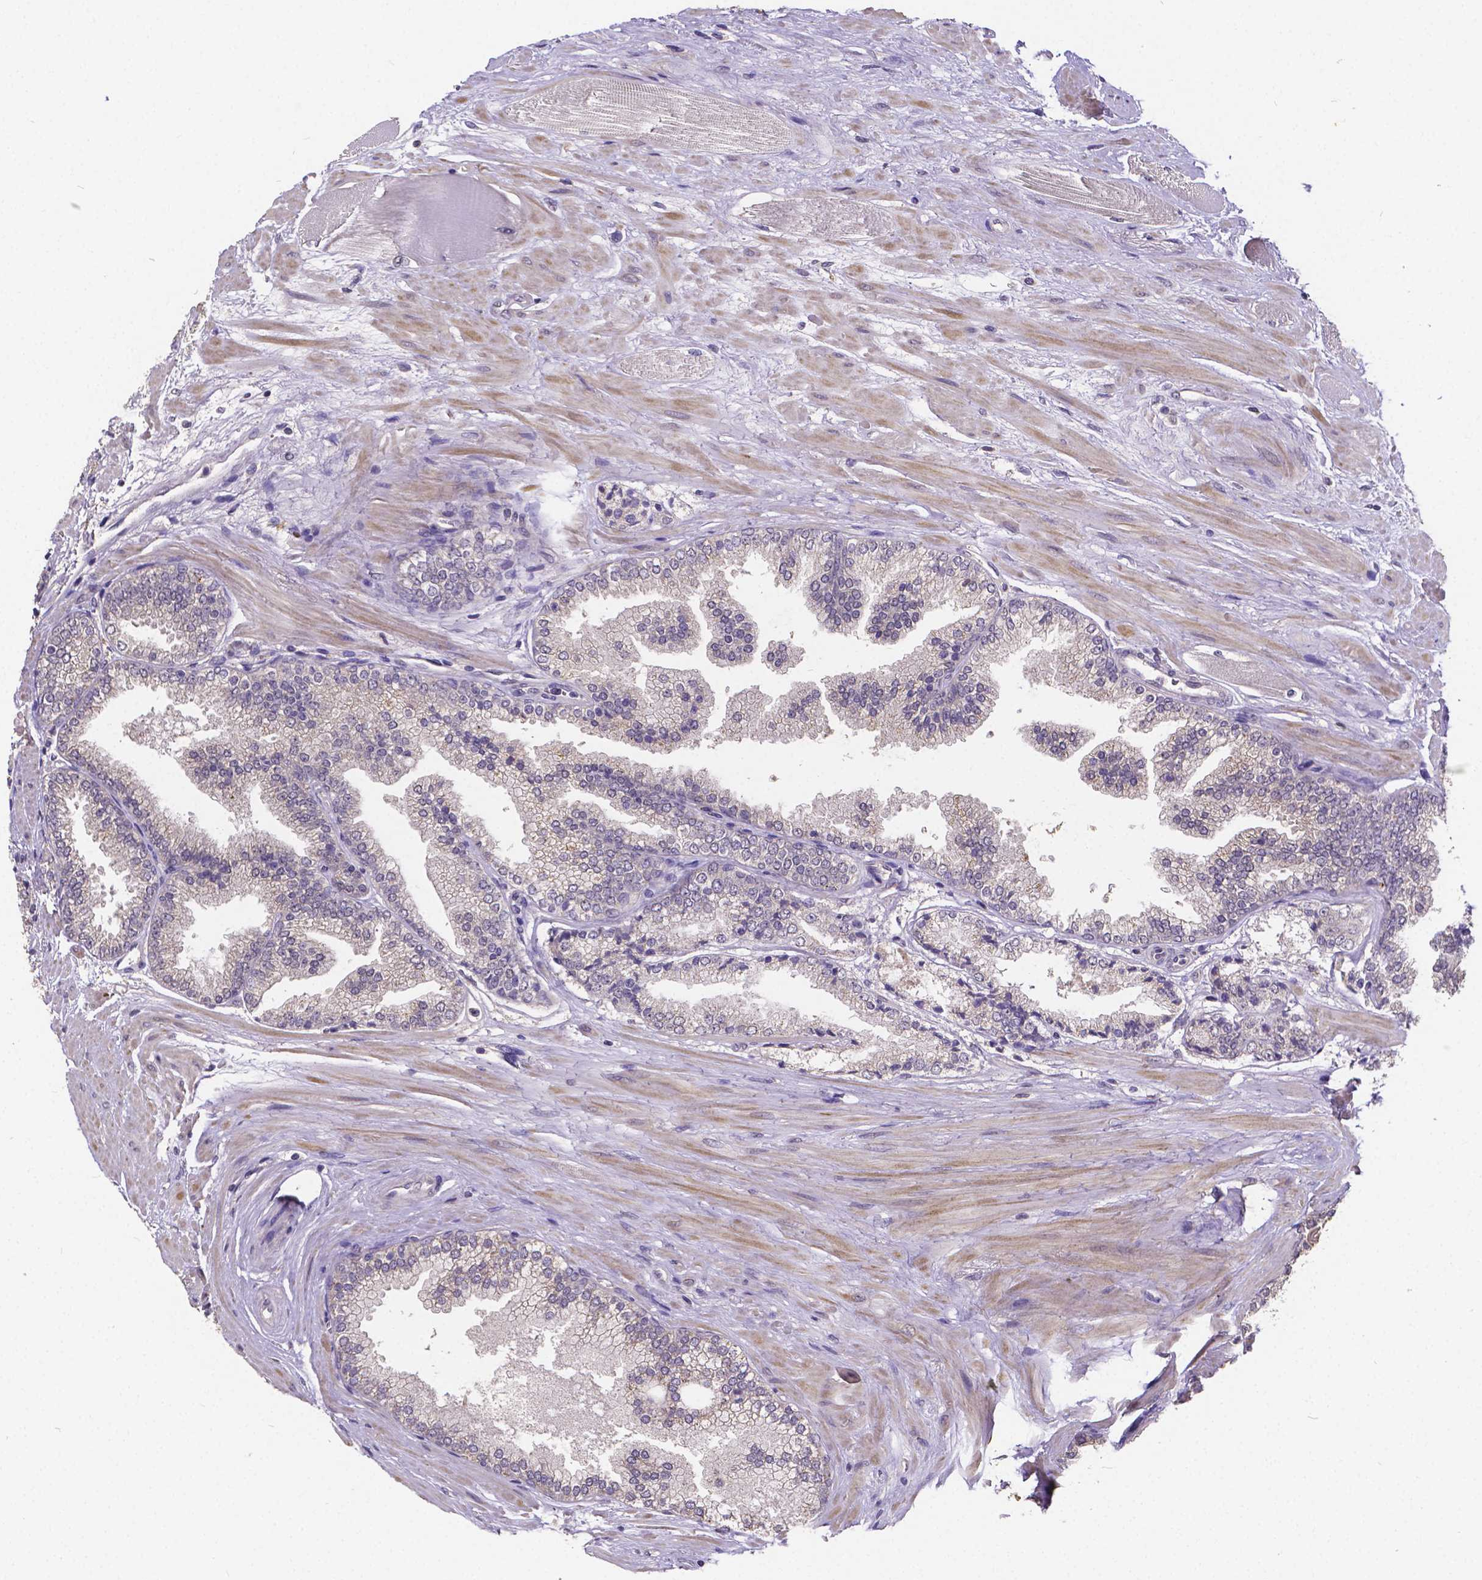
{"staining": {"intensity": "negative", "quantity": "none", "location": "none"}, "tissue": "prostate cancer", "cell_type": "Tumor cells", "image_type": "cancer", "snomed": [{"axis": "morphology", "description": "Adenocarcinoma, High grade"}, {"axis": "topography", "description": "Prostate"}], "caption": "IHC image of prostate cancer stained for a protein (brown), which displays no expression in tumor cells.", "gene": "CTNNA2", "patient": {"sex": "male", "age": 64}}